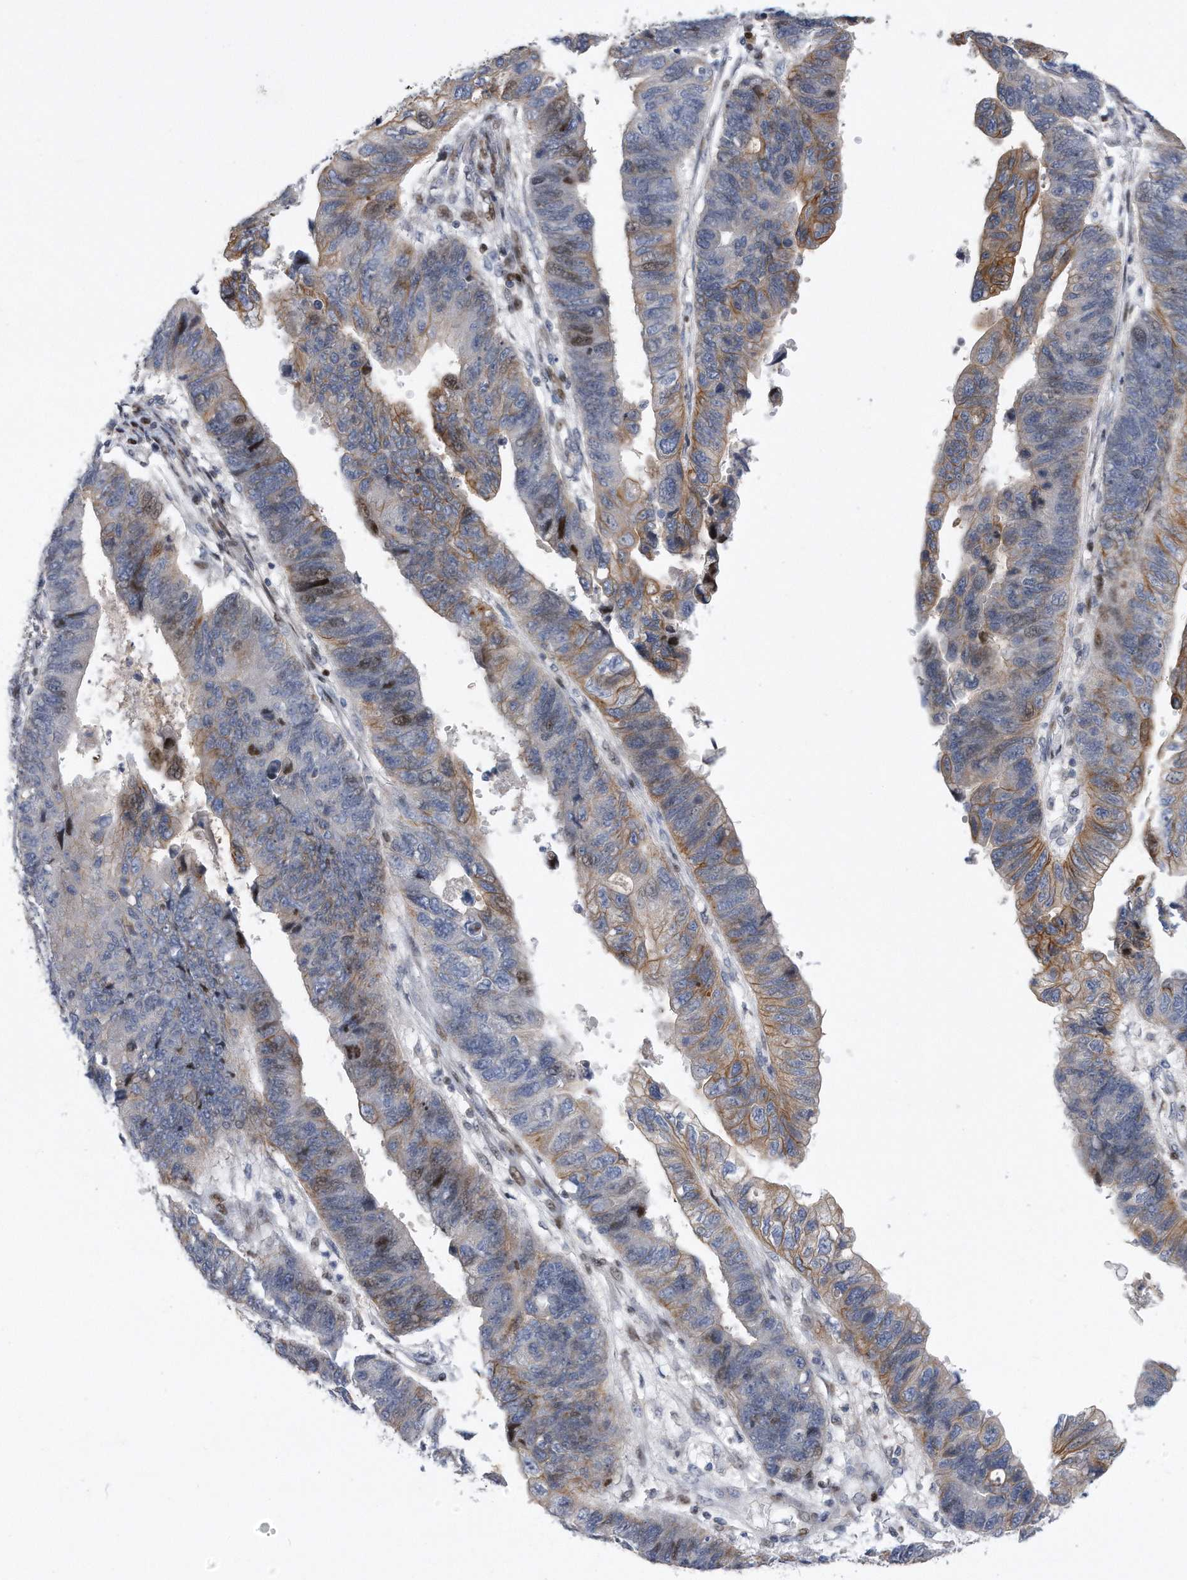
{"staining": {"intensity": "moderate", "quantity": "<25%", "location": "cytoplasmic/membranous"}, "tissue": "stomach cancer", "cell_type": "Tumor cells", "image_type": "cancer", "snomed": [{"axis": "morphology", "description": "Adenocarcinoma, NOS"}, {"axis": "topography", "description": "Stomach"}], "caption": "DAB (3,3'-diaminobenzidine) immunohistochemical staining of adenocarcinoma (stomach) reveals moderate cytoplasmic/membranous protein positivity in approximately <25% of tumor cells.", "gene": "CDH12", "patient": {"sex": "male", "age": 59}}